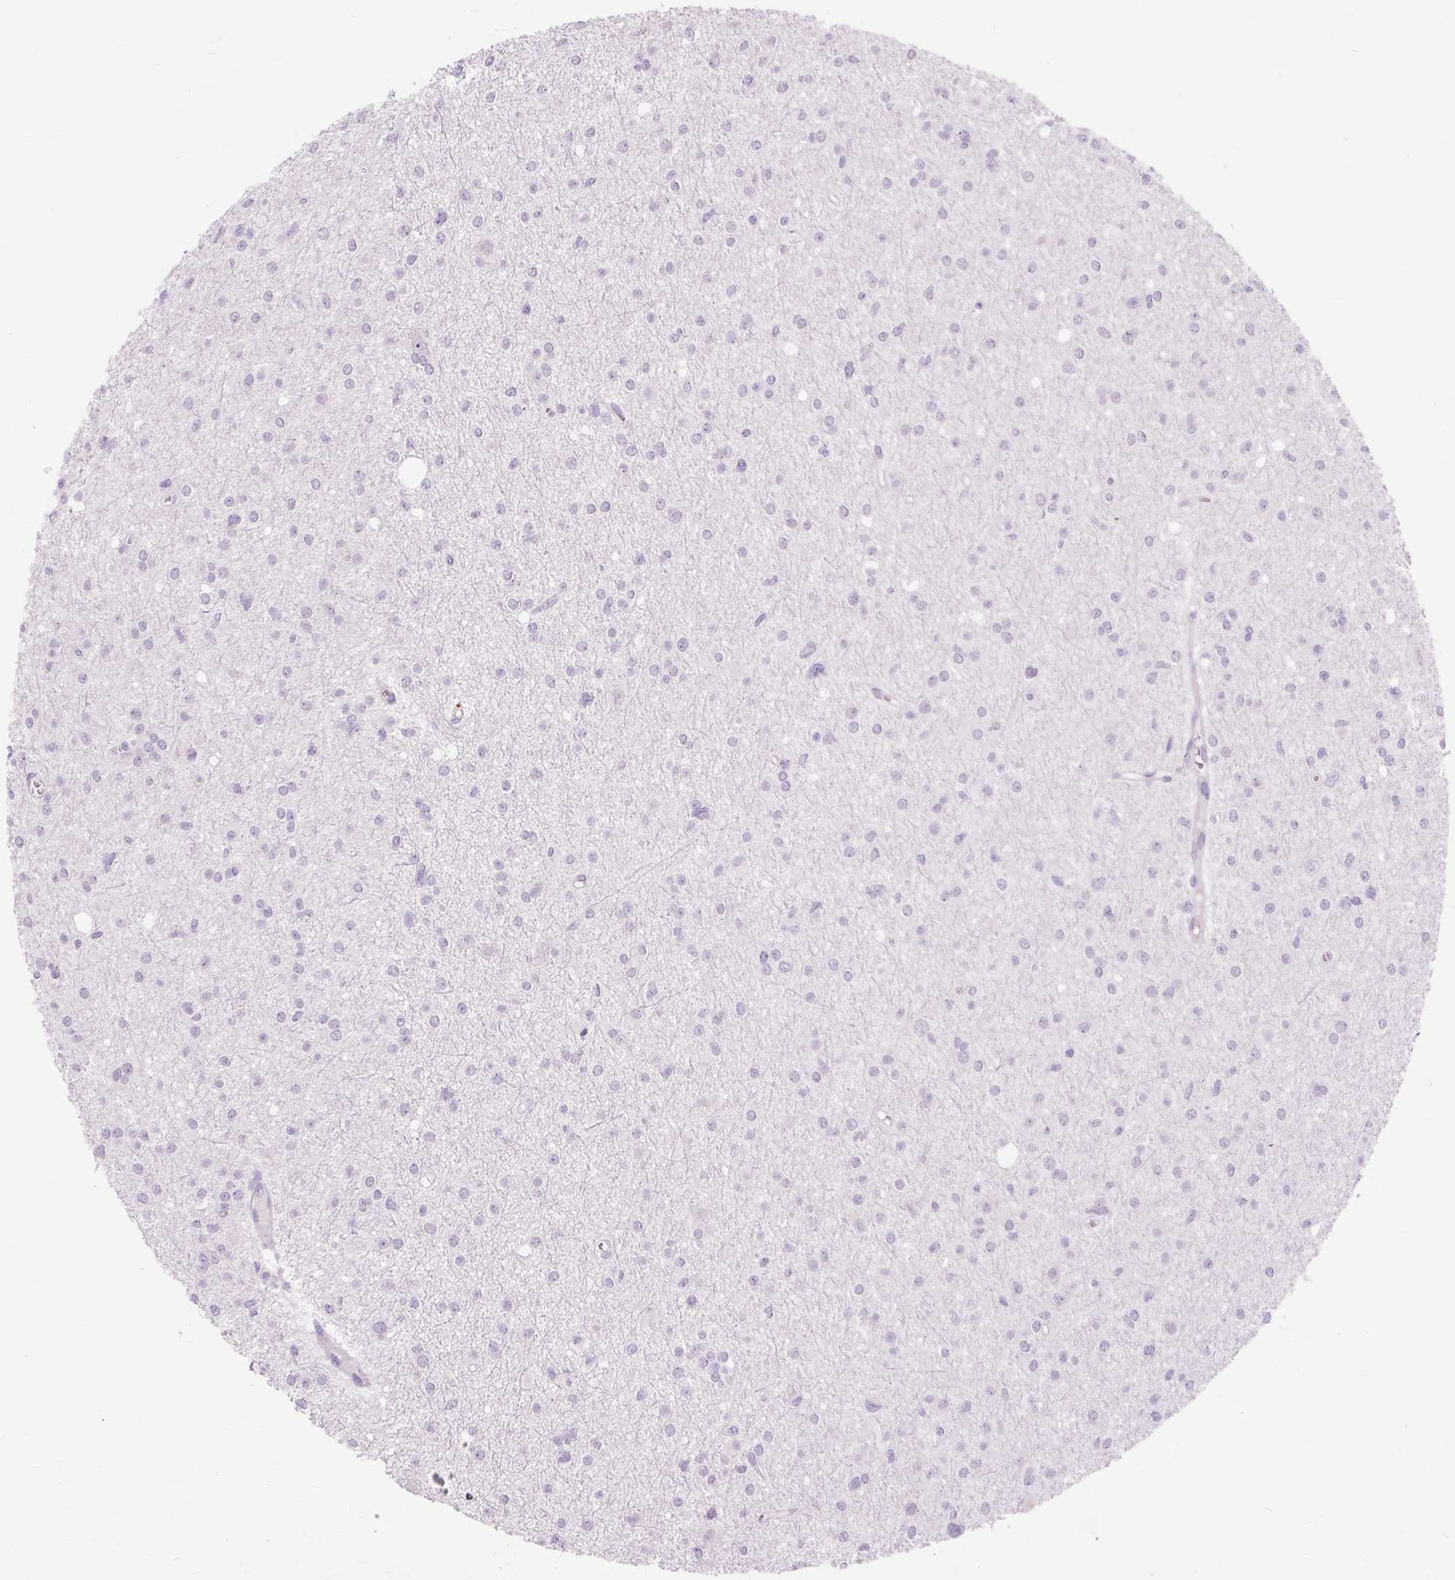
{"staining": {"intensity": "negative", "quantity": "none", "location": "none"}, "tissue": "glioma", "cell_type": "Tumor cells", "image_type": "cancer", "snomed": [{"axis": "morphology", "description": "Glioma, malignant, High grade"}, {"axis": "topography", "description": "Brain"}], "caption": "A photomicrograph of glioma stained for a protein reveals no brown staining in tumor cells. (Immunohistochemistry, brightfield microscopy, high magnification).", "gene": "IRX2", "patient": {"sex": "male", "age": 23}}